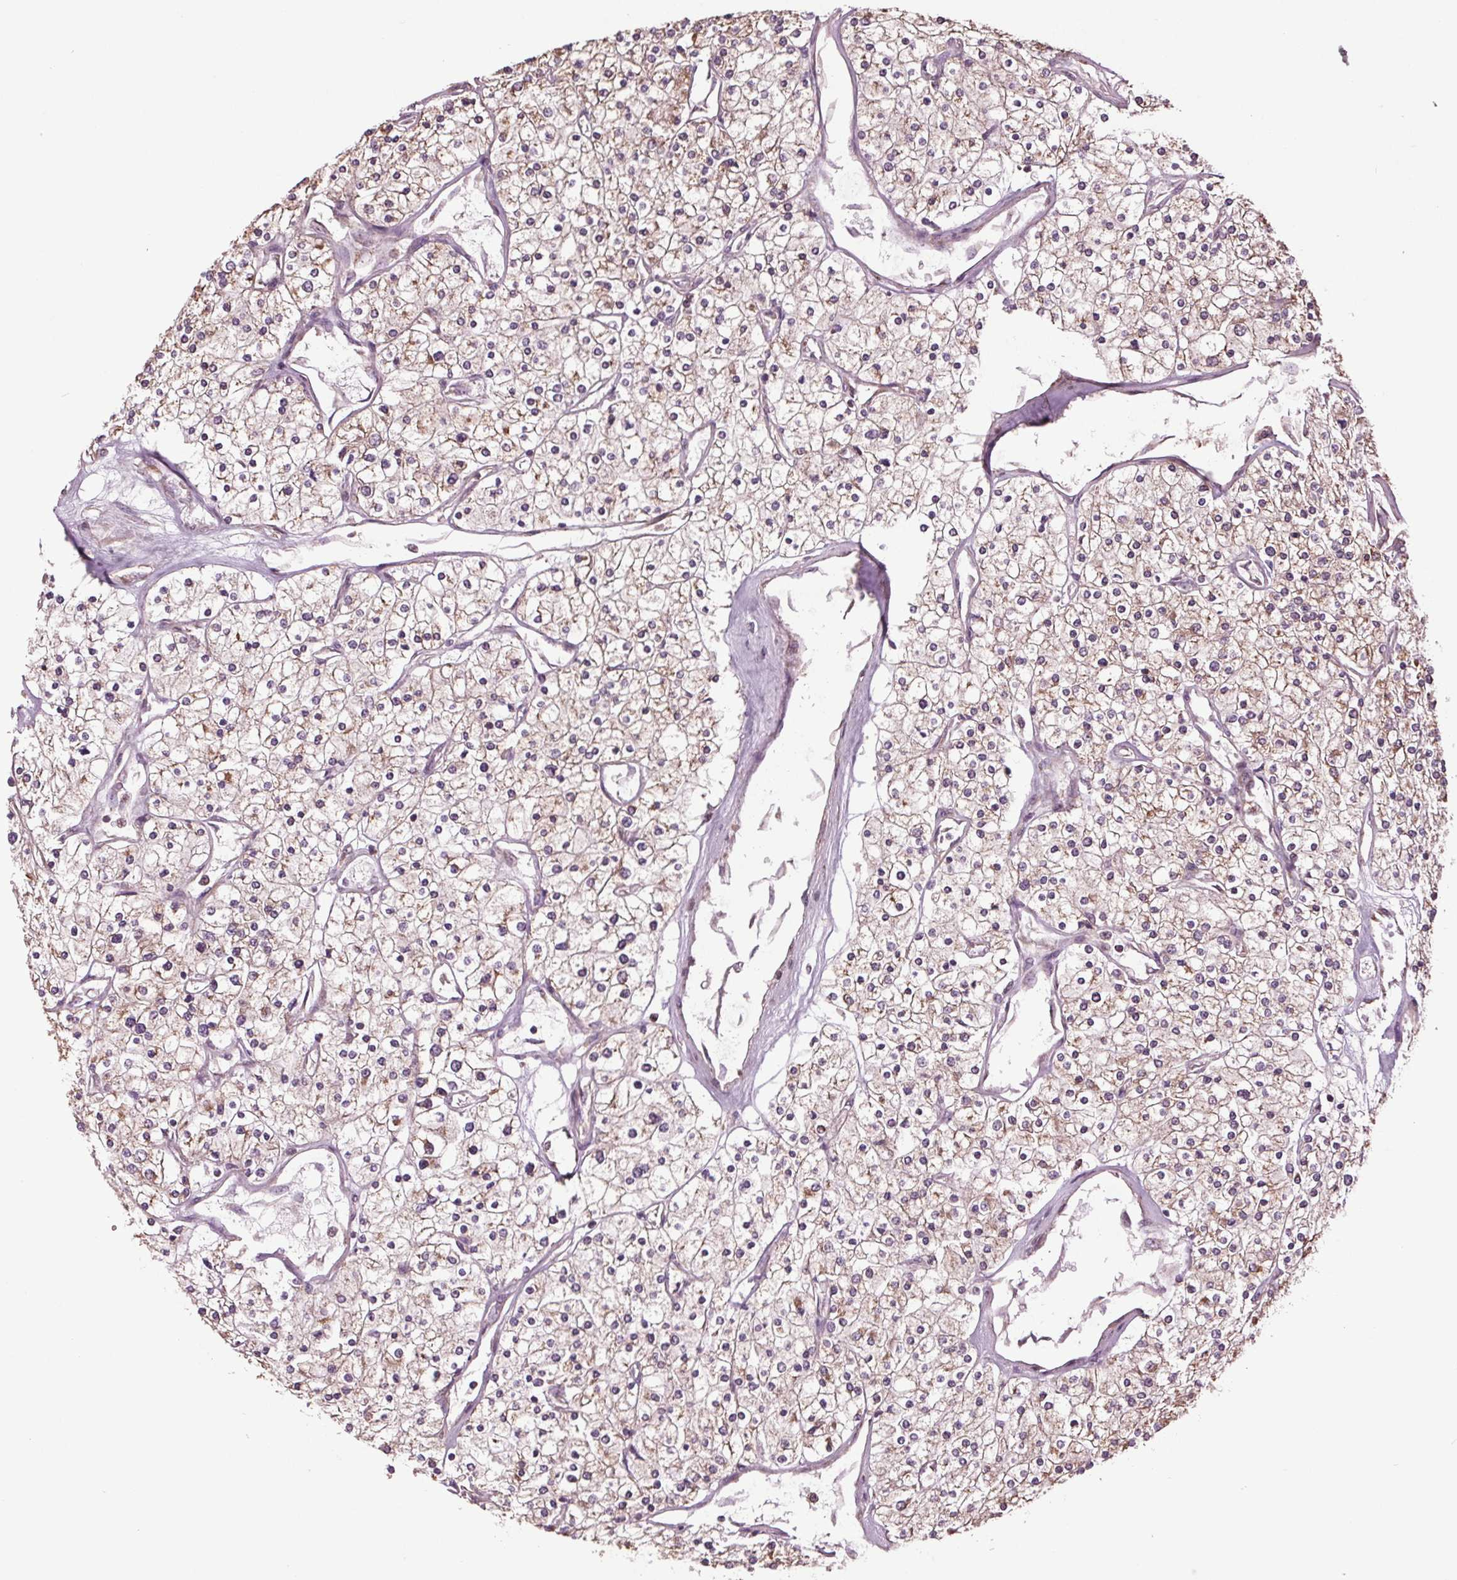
{"staining": {"intensity": "weak", "quantity": "25%-75%", "location": "cytoplasmic/membranous"}, "tissue": "renal cancer", "cell_type": "Tumor cells", "image_type": "cancer", "snomed": [{"axis": "morphology", "description": "Adenocarcinoma, NOS"}, {"axis": "topography", "description": "Kidney"}], "caption": "Protein analysis of adenocarcinoma (renal) tissue shows weak cytoplasmic/membranous positivity in approximately 25%-75% of tumor cells.", "gene": "RNPEP", "patient": {"sex": "male", "age": 80}}